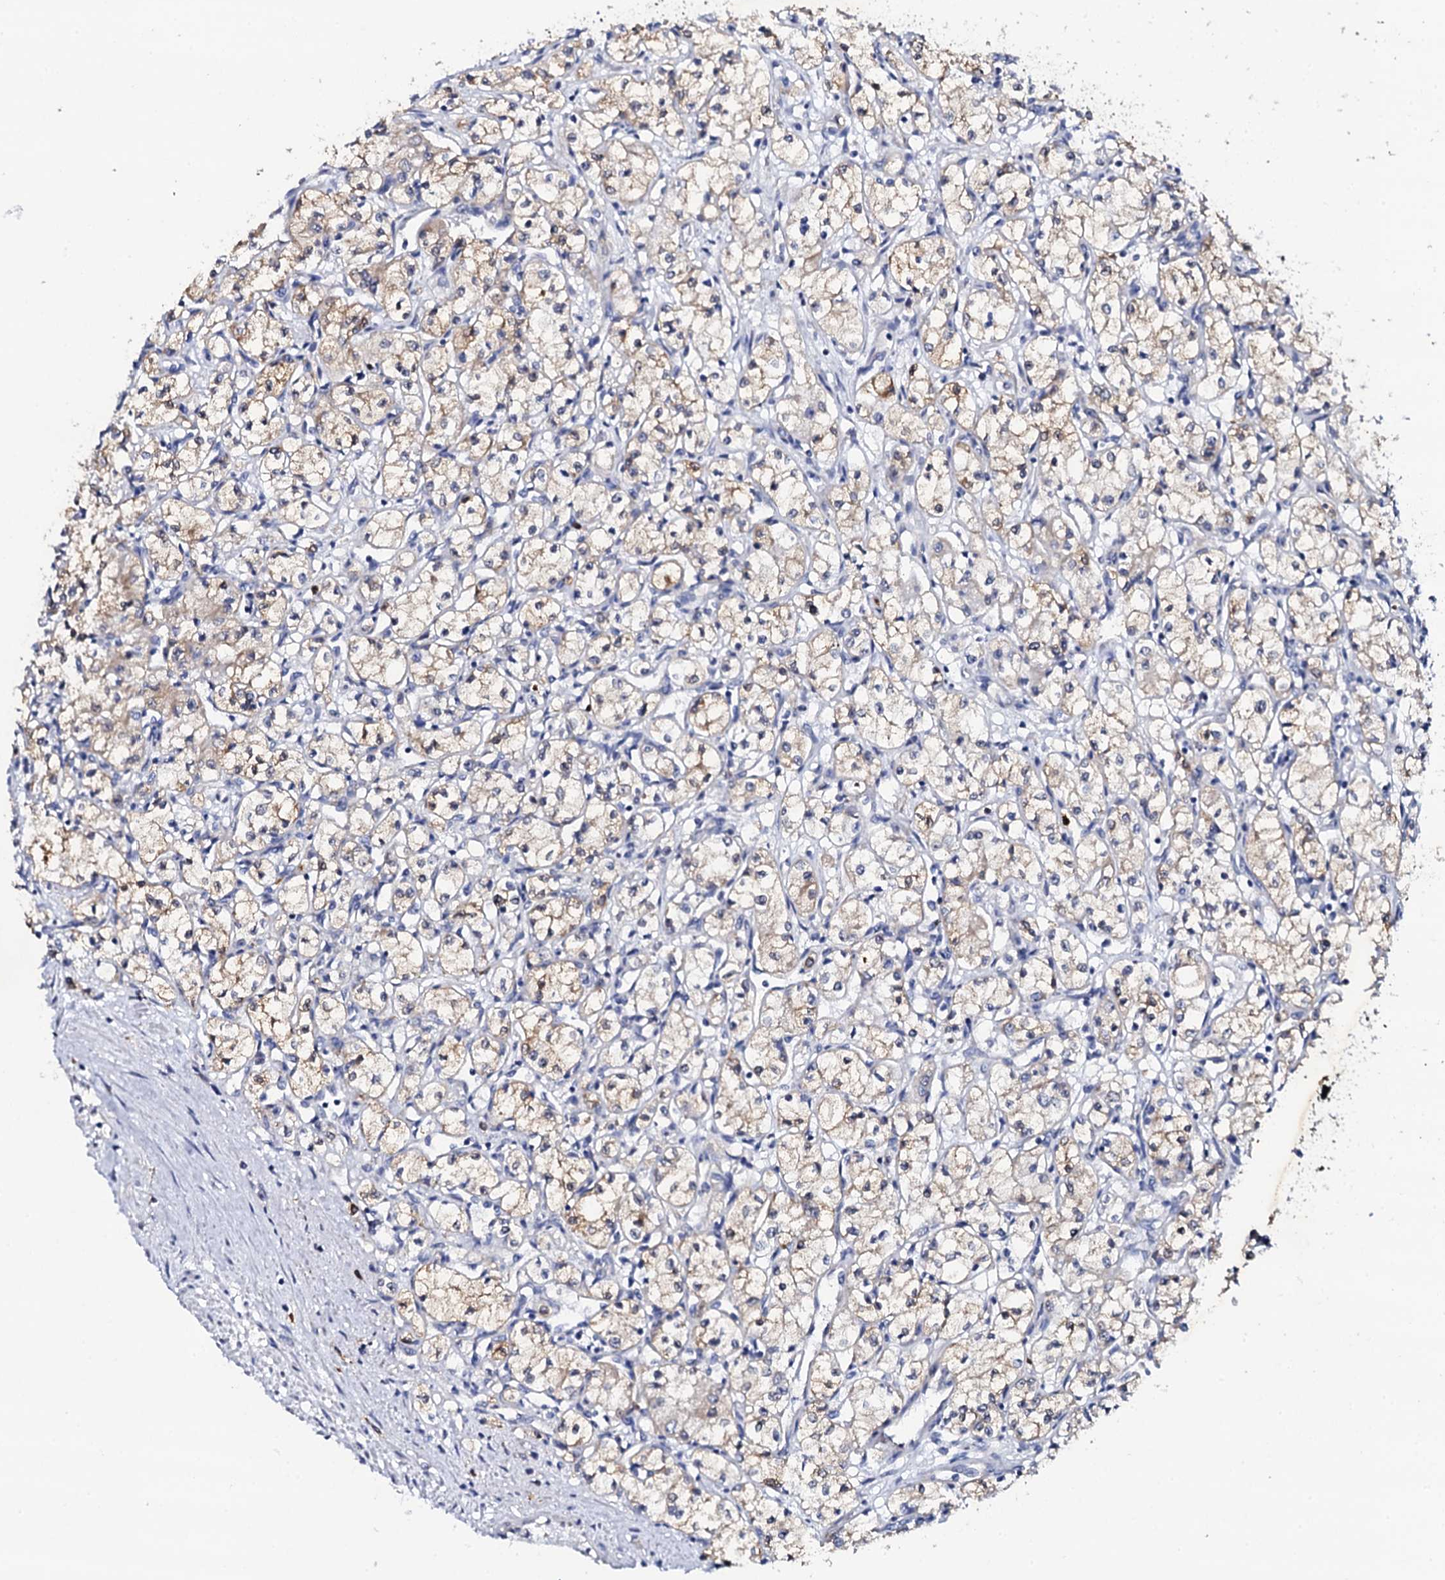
{"staining": {"intensity": "negative", "quantity": "none", "location": "none"}, "tissue": "renal cancer", "cell_type": "Tumor cells", "image_type": "cancer", "snomed": [{"axis": "morphology", "description": "Adenocarcinoma, NOS"}, {"axis": "topography", "description": "Kidney"}], "caption": "DAB immunohistochemical staining of renal cancer demonstrates no significant staining in tumor cells. Brightfield microscopy of IHC stained with DAB (brown) and hematoxylin (blue), captured at high magnification.", "gene": "NAA16", "patient": {"sex": "male", "age": 59}}